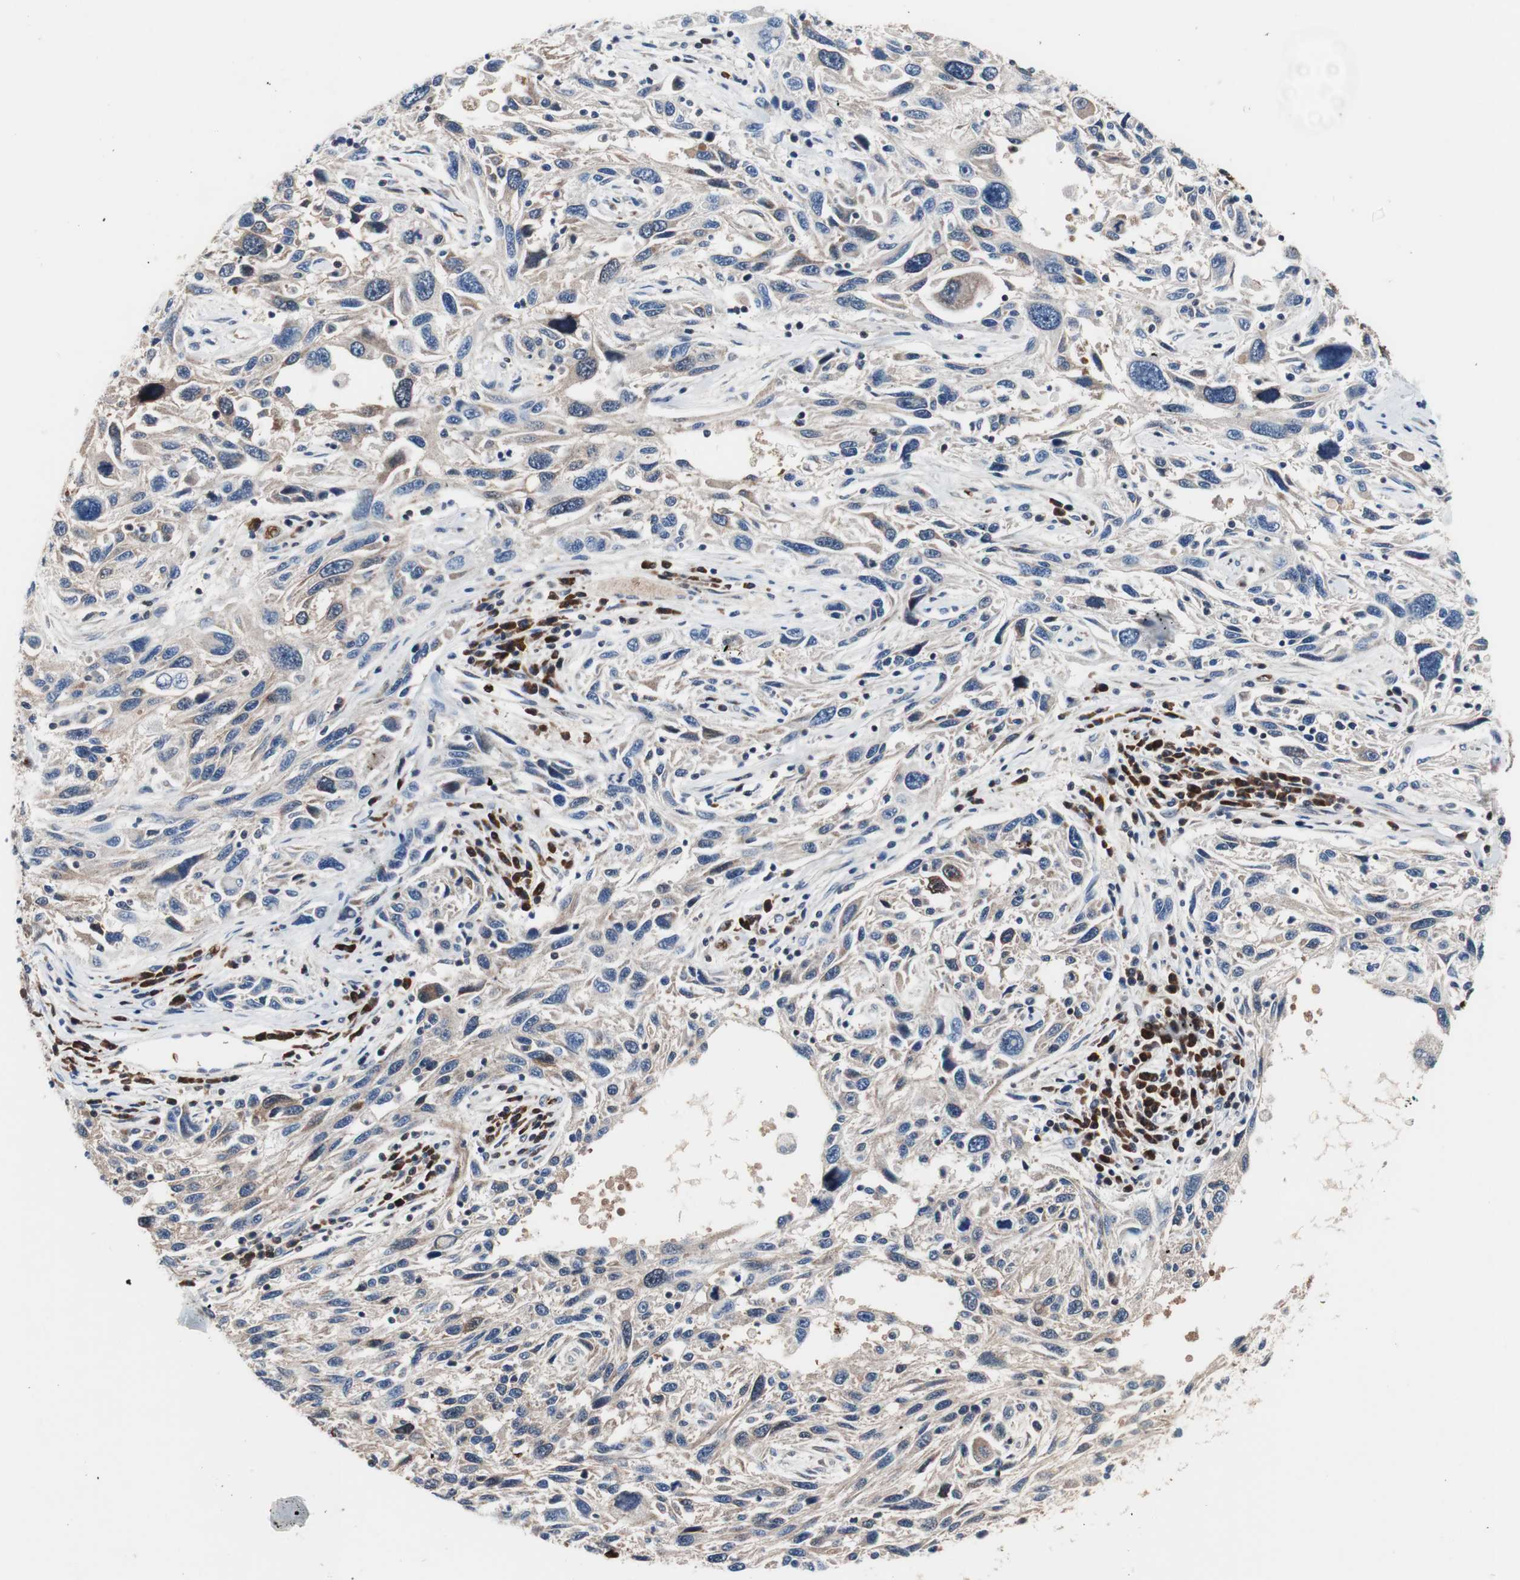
{"staining": {"intensity": "weak", "quantity": ">75%", "location": "cytoplasmic/membranous"}, "tissue": "melanoma", "cell_type": "Tumor cells", "image_type": "cancer", "snomed": [{"axis": "morphology", "description": "Malignant melanoma, NOS"}, {"axis": "topography", "description": "Skin"}], "caption": "An immunohistochemistry (IHC) micrograph of neoplastic tissue is shown. Protein staining in brown labels weak cytoplasmic/membranous positivity in malignant melanoma within tumor cells. The protein is shown in brown color, while the nuclei are stained blue.", "gene": "PRDX2", "patient": {"sex": "male", "age": 53}}